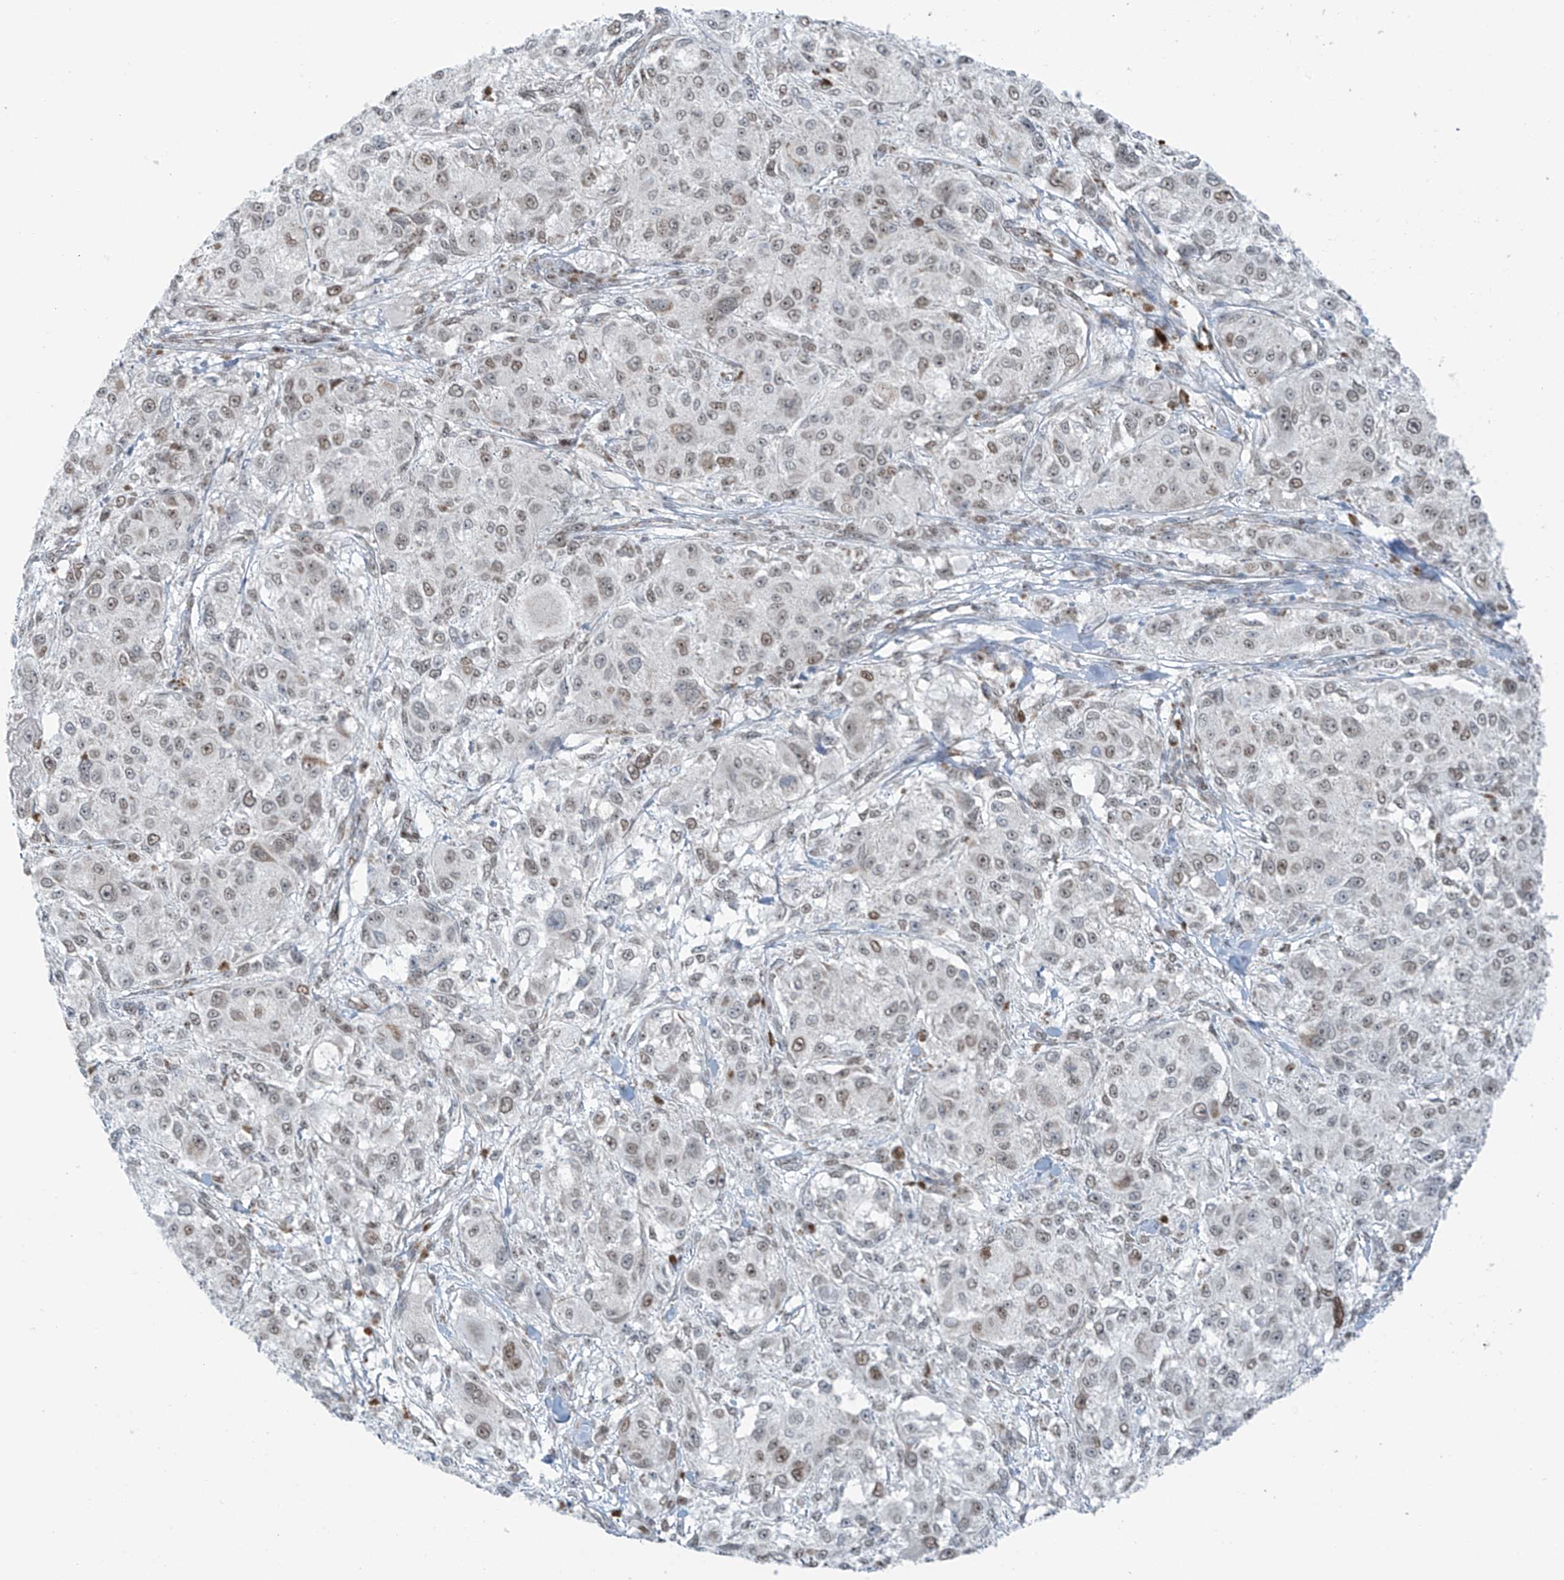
{"staining": {"intensity": "weak", "quantity": "25%-75%", "location": "nuclear"}, "tissue": "melanoma", "cell_type": "Tumor cells", "image_type": "cancer", "snomed": [{"axis": "morphology", "description": "Necrosis, NOS"}, {"axis": "morphology", "description": "Malignant melanoma, NOS"}, {"axis": "topography", "description": "Skin"}], "caption": "Melanoma stained with DAB (3,3'-diaminobenzidine) immunohistochemistry reveals low levels of weak nuclear positivity in approximately 25%-75% of tumor cells.", "gene": "WRNIP1", "patient": {"sex": "female", "age": 87}}